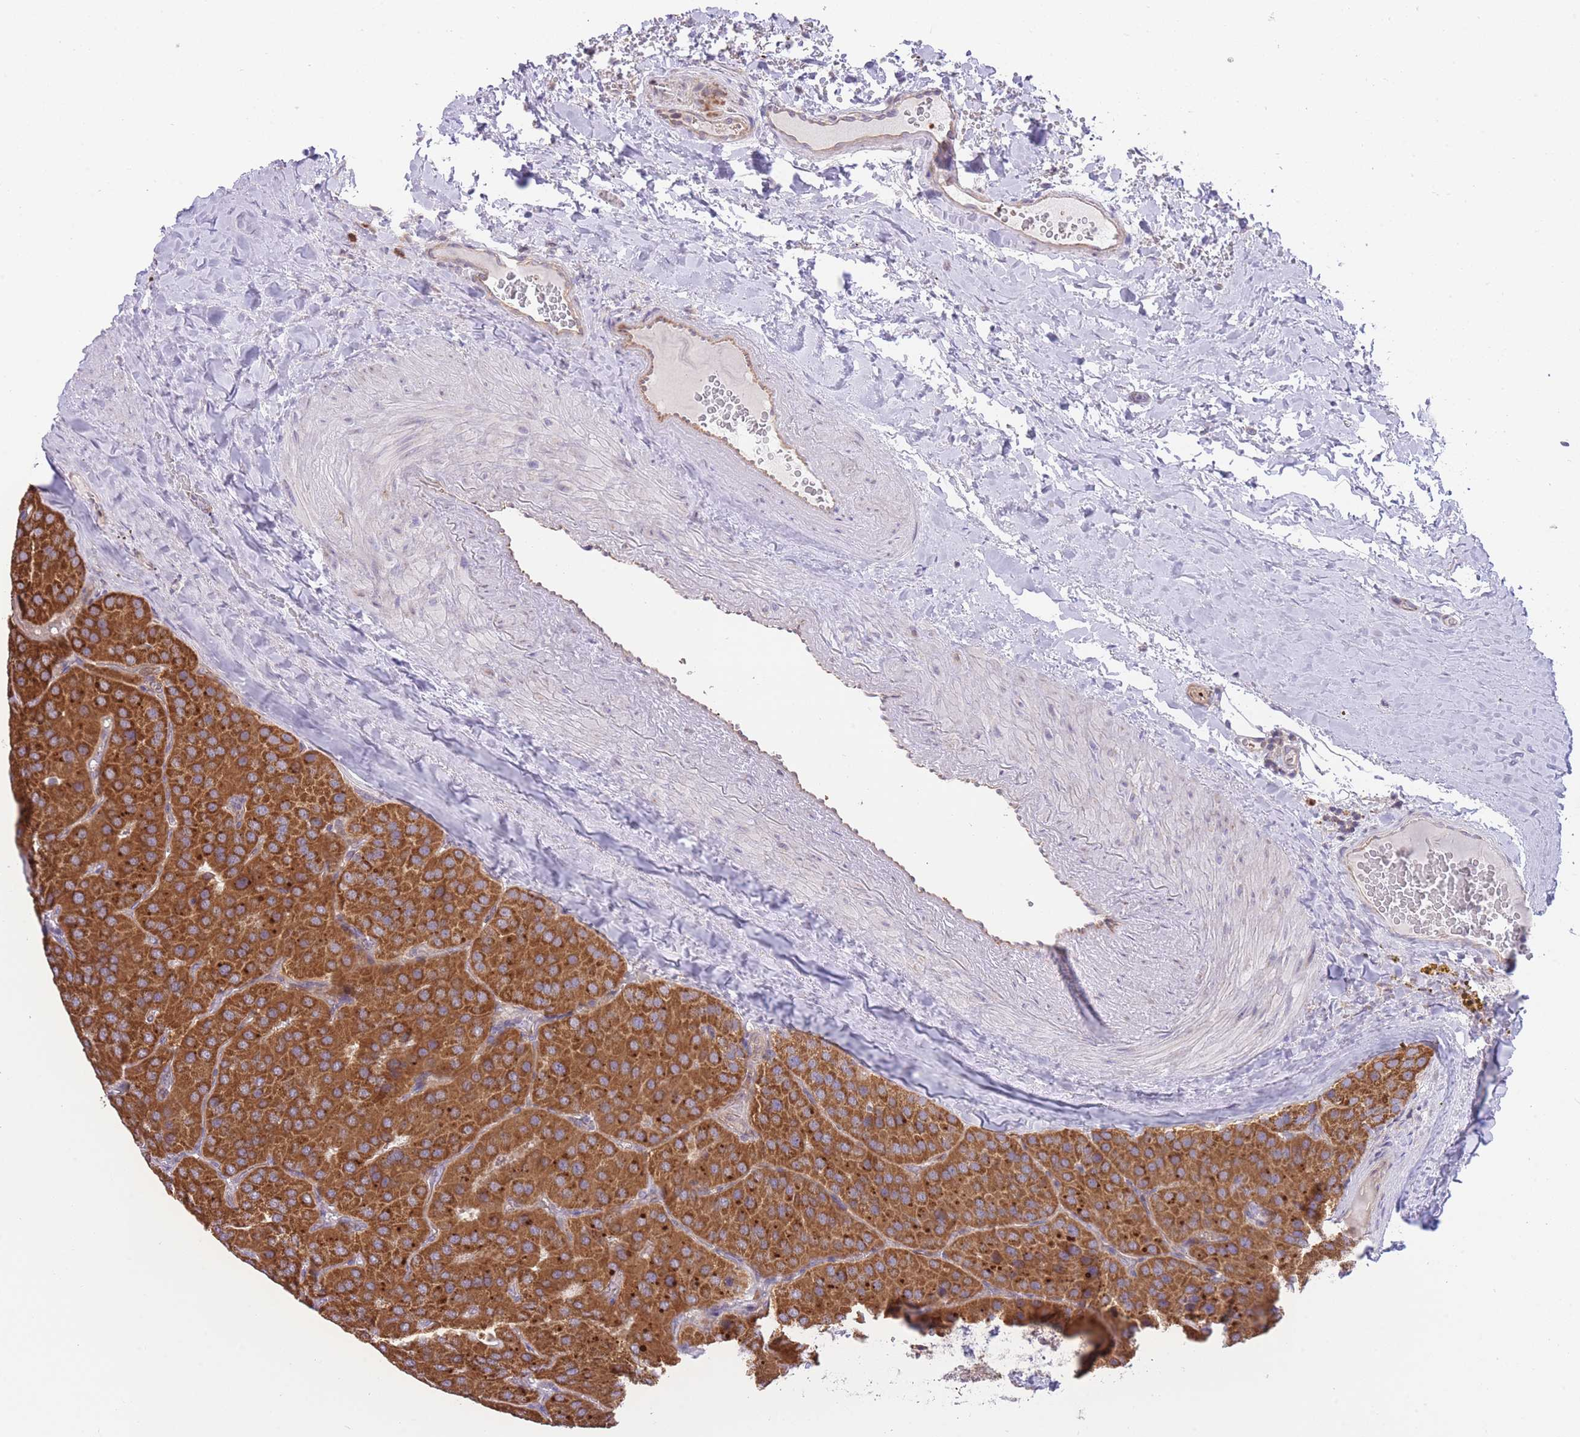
{"staining": {"intensity": "strong", "quantity": ">75%", "location": "cytoplasmic/membranous"}, "tissue": "parathyroid gland", "cell_type": "Glandular cells", "image_type": "normal", "snomed": [{"axis": "morphology", "description": "Normal tissue, NOS"}, {"axis": "morphology", "description": "Adenoma, NOS"}, {"axis": "topography", "description": "Parathyroid gland"}], "caption": "IHC image of unremarkable human parathyroid gland stained for a protein (brown), which displays high levels of strong cytoplasmic/membranous staining in about >75% of glandular cells.", "gene": "BOLA2B", "patient": {"sex": "female", "age": 86}}